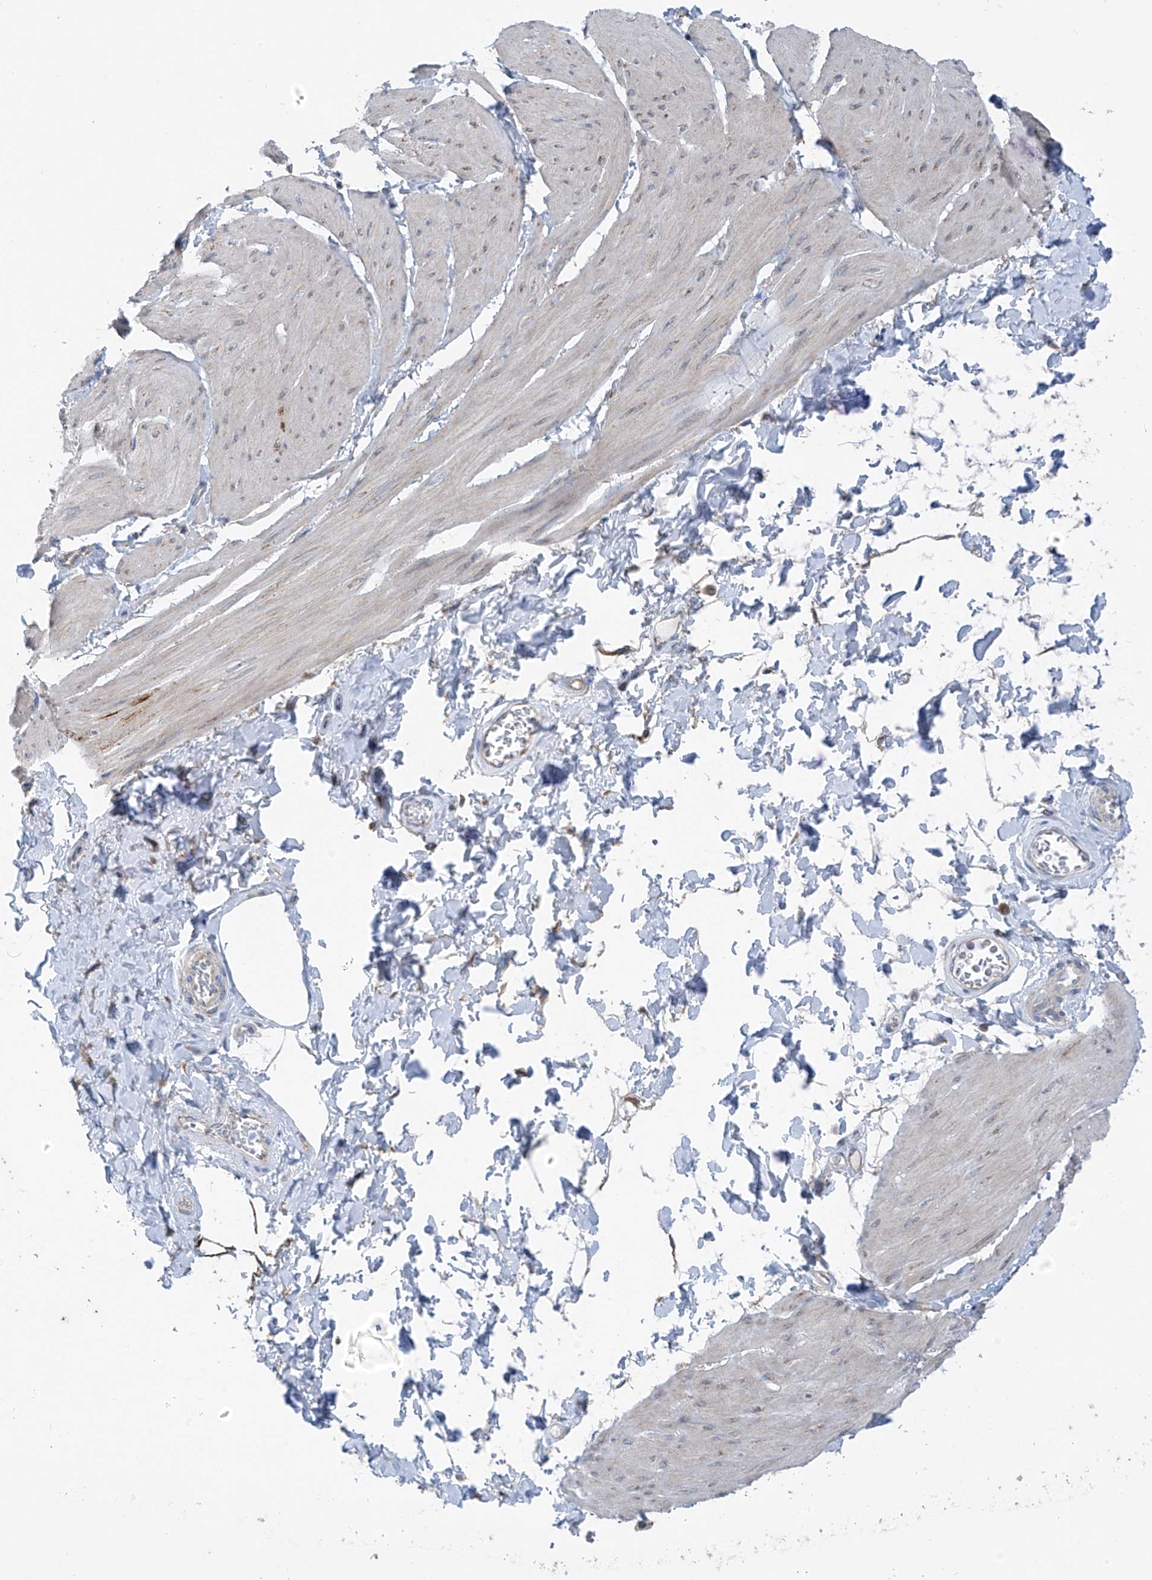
{"staining": {"intensity": "negative", "quantity": "none", "location": "none"}, "tissue": "smooth muscle", "cell_type": "Smooth muscle cells", "image_type": "normal", "snomed": [{"axis": "morphology", "description": "Urothelial carcinoma, High grade"}, {"axis": "topography", "description": "Urinary bladder"}], "caption": "A high-resolution micrograph shows immunohistochemistry staining of benign smooth muscle, which displays no significant expression in smooth muscle cells. (Stains: DAB immunohistochemistry (IHC) with hematoxylin counter stain, Microscopy: brightfield microscopy at high magnification).", "gene": "EOMES", "patient": {"sex": "male", "age": 46}}